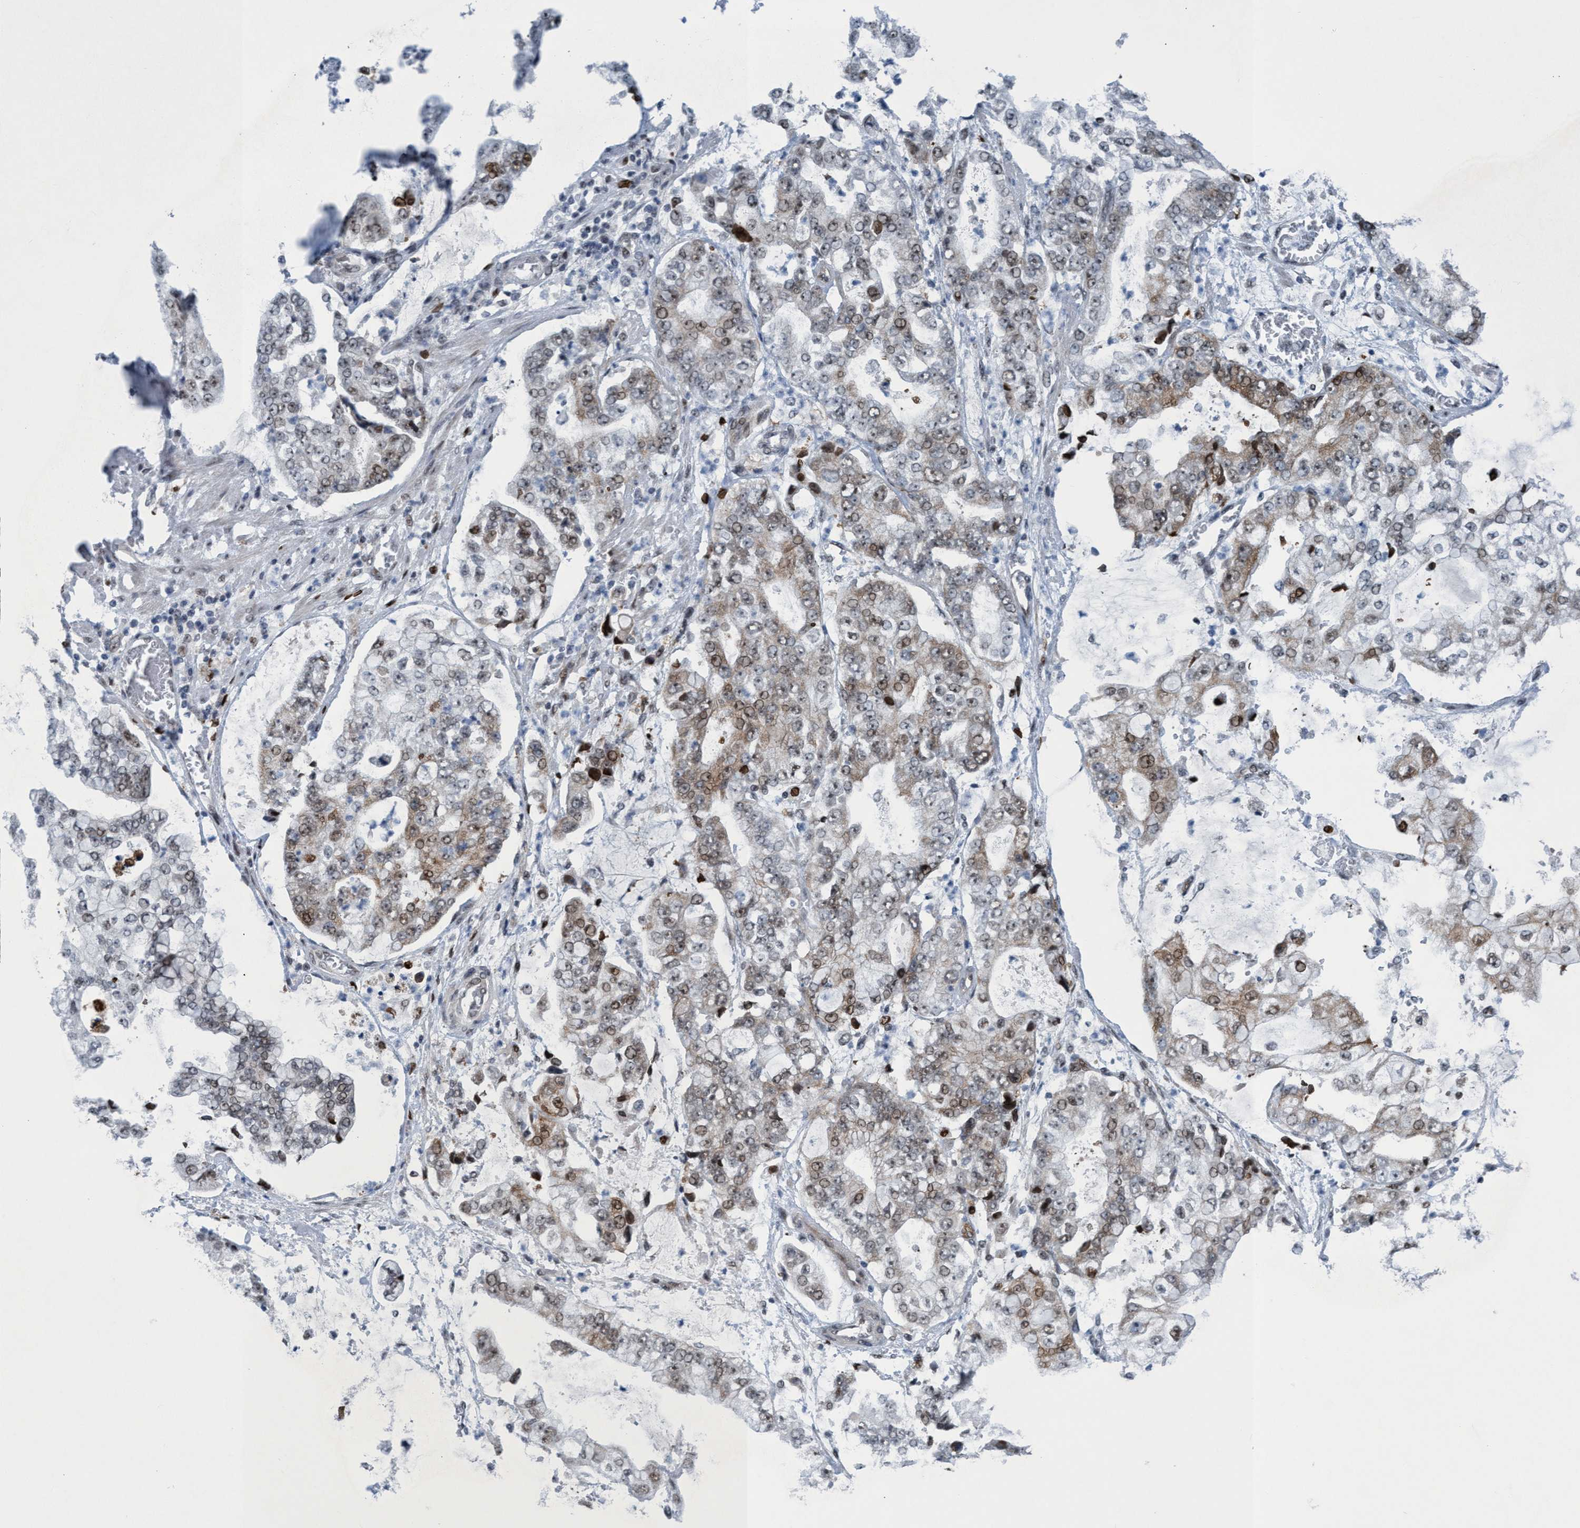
{"staining": {"intensity": "weak", "quantity": ">75%", "location": "cytoplasmic/membranous,nuclear"}, "tissue": "stomach cancer", "cell_type": "Tumor cells", "image_type": "cancer", "snomed": [{"axis": "morphology", "description": "Adenocarcinoma, NOS"}, {"axis": "topography", "description": "Stomach"}], "caption": "Tumor cells demonstrate weak cytoplasmic/membranous and nuclear staining in approximately >75% of cells in stomach cancer (adenocarcinoma).", "gene": "CWC27", "patient": {"sex": "male", "age": 76}}